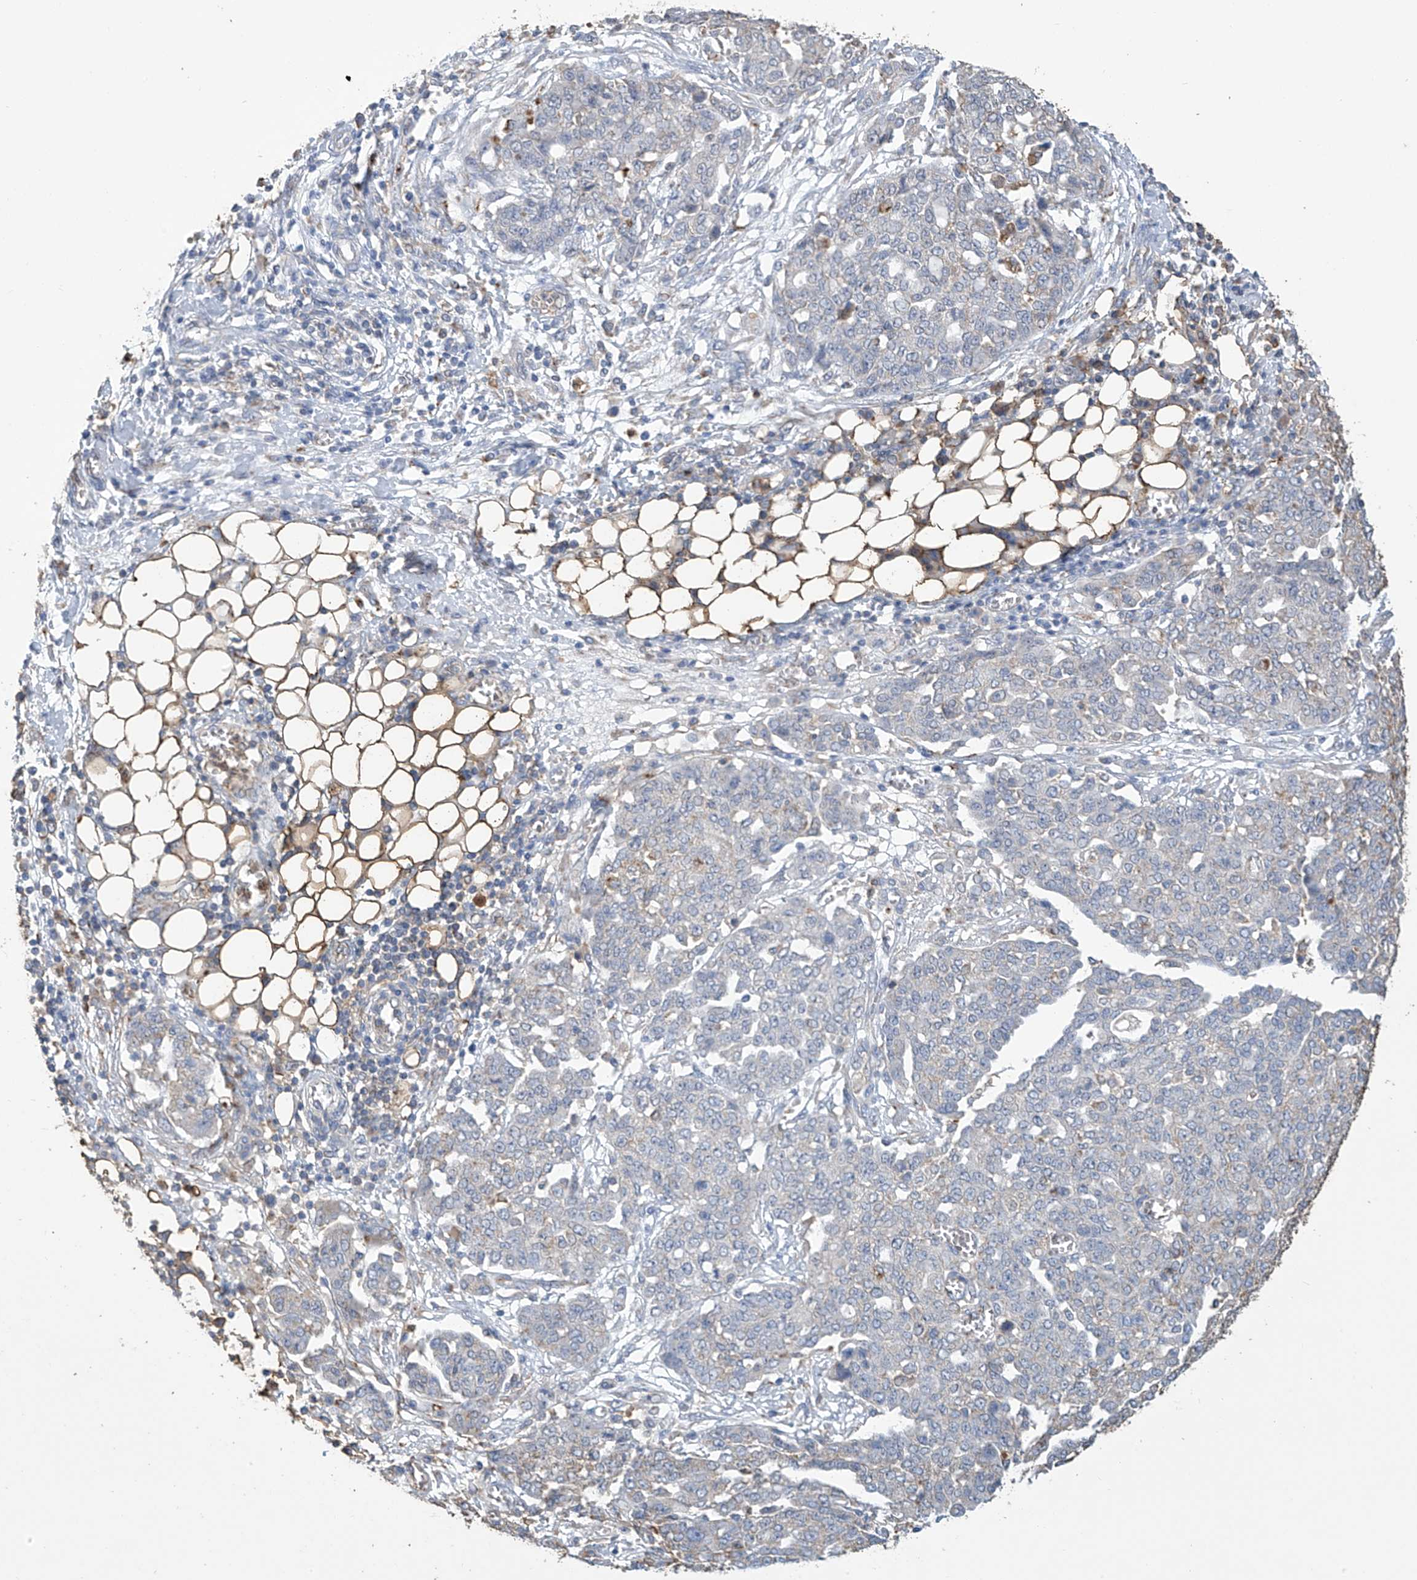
{"staining": {"intensity": "negative", "quantity": "none", "location": "none"}, "tissue": "ovarian cancer", "cell_type": "Tumor cells", "image_type": "cancer", "snomed": [{"axis": "morphology", "description": "Cystadenocarcinoma, serous, NOS"}, {"axis": "topography", "description": "Soft tissue"}, {"axis": "topography", "description": "Ovary"}], "caption": "This is a histopathology image of IHC staining of ovarian serous cystadenocarcinoma, which shows no expression in tumor cells. (DAB immunohistochemistry visualized using brightfield microscopy, high magnification).", "gene": "OGT", "patient": {"sex": "female", "age": 57}}